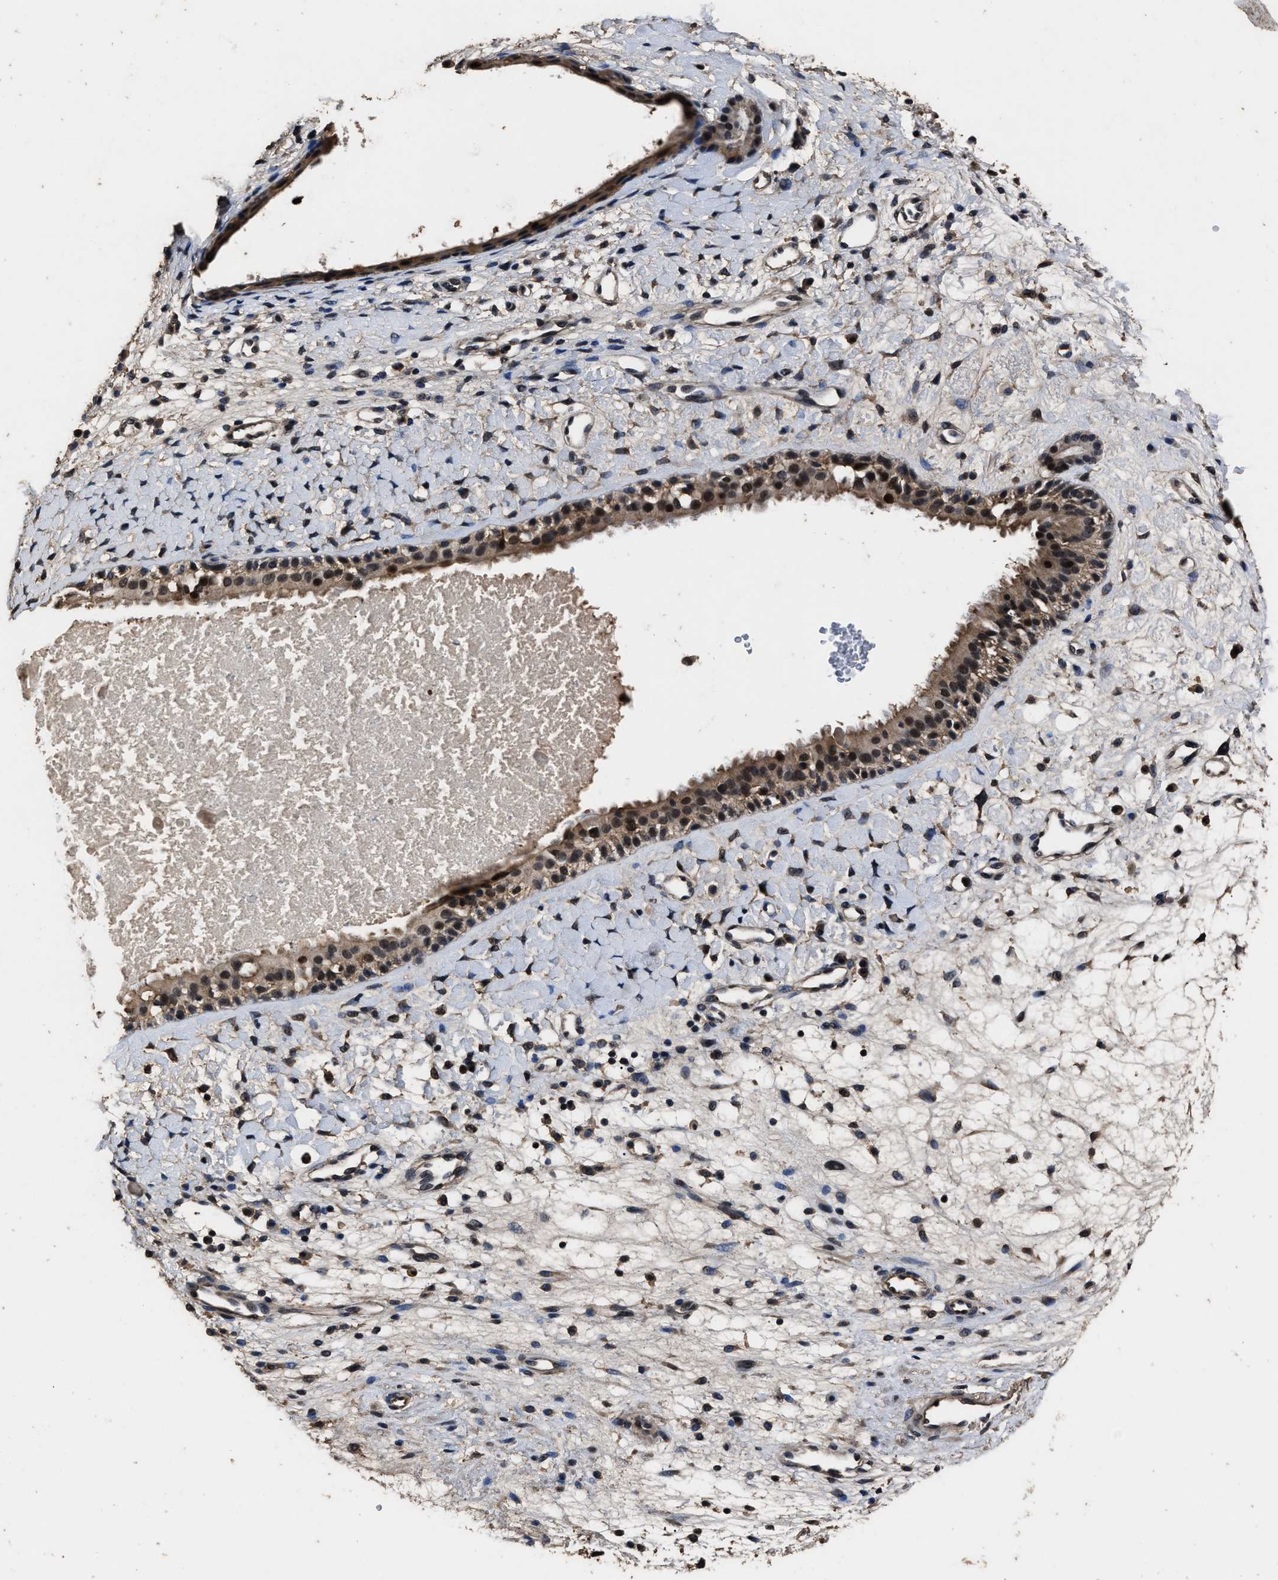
{"staining": {"intensity": "moderate", "quantity": "25%-75%", "location": "cytoplasmic/membranous,nuclear"}, "tissue": "nasopharynx", "cell_type": "Respiratory epithelial cells", "image_type": "normal", "snomed": [{"axis": "morphology", "description": "Normal tissue, NOS"}, {"axis": "topography", "description": "Nasopharynx"}], "caption": "Normal nasopharynx was stained to show a protein in brown. There is medium levels of moderate cytoplasmic/membranous,nuclear staining in about 25%-75% of respiratory epithelial cells. The protein of interest is stained brown, and the nuclei are stained in blue (DAB IHC with brightfield microscopy, high magnification).", "gene": "RSBN1L", "patient": {"sex": "male", "age": 22}}